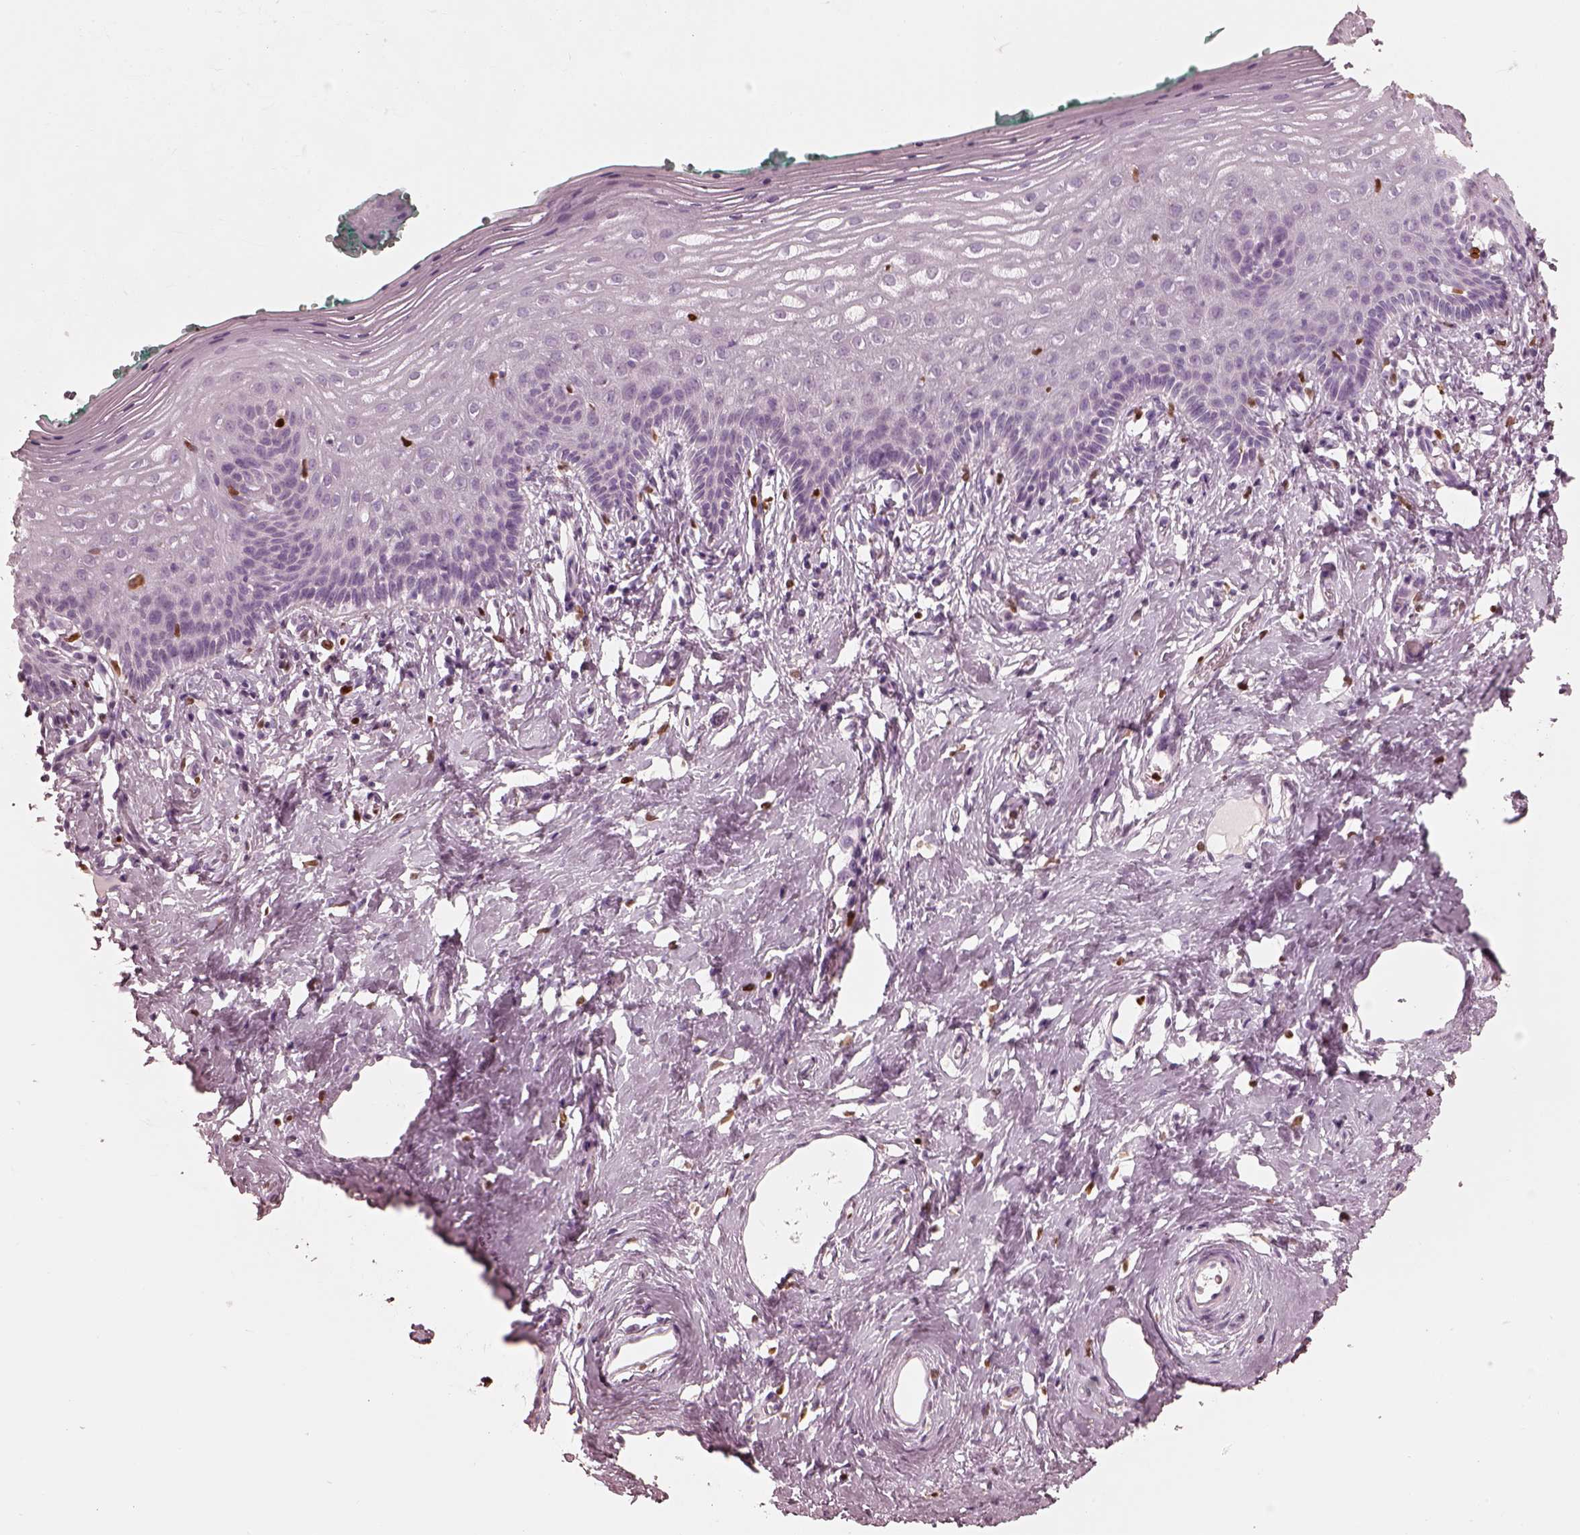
{"staining": {"intensity": "negative", "quantity": "none", "location": "none"}, "tissue": "vagina", "cell_type": "Squamous epithelial cells", "image_type": "normal", "snomed": [{"axis": "morphology", "description": "Normal tissue, NOS"}, {"axis": "topography", "description": "Vagina"}], "caption": "Immunohistochemical staining of unremarkable vagina demonstrates no significant staining in squamous epithelial cells.", "gene": "ALOX5", "patient": {"sex": "female", "age": 42}}